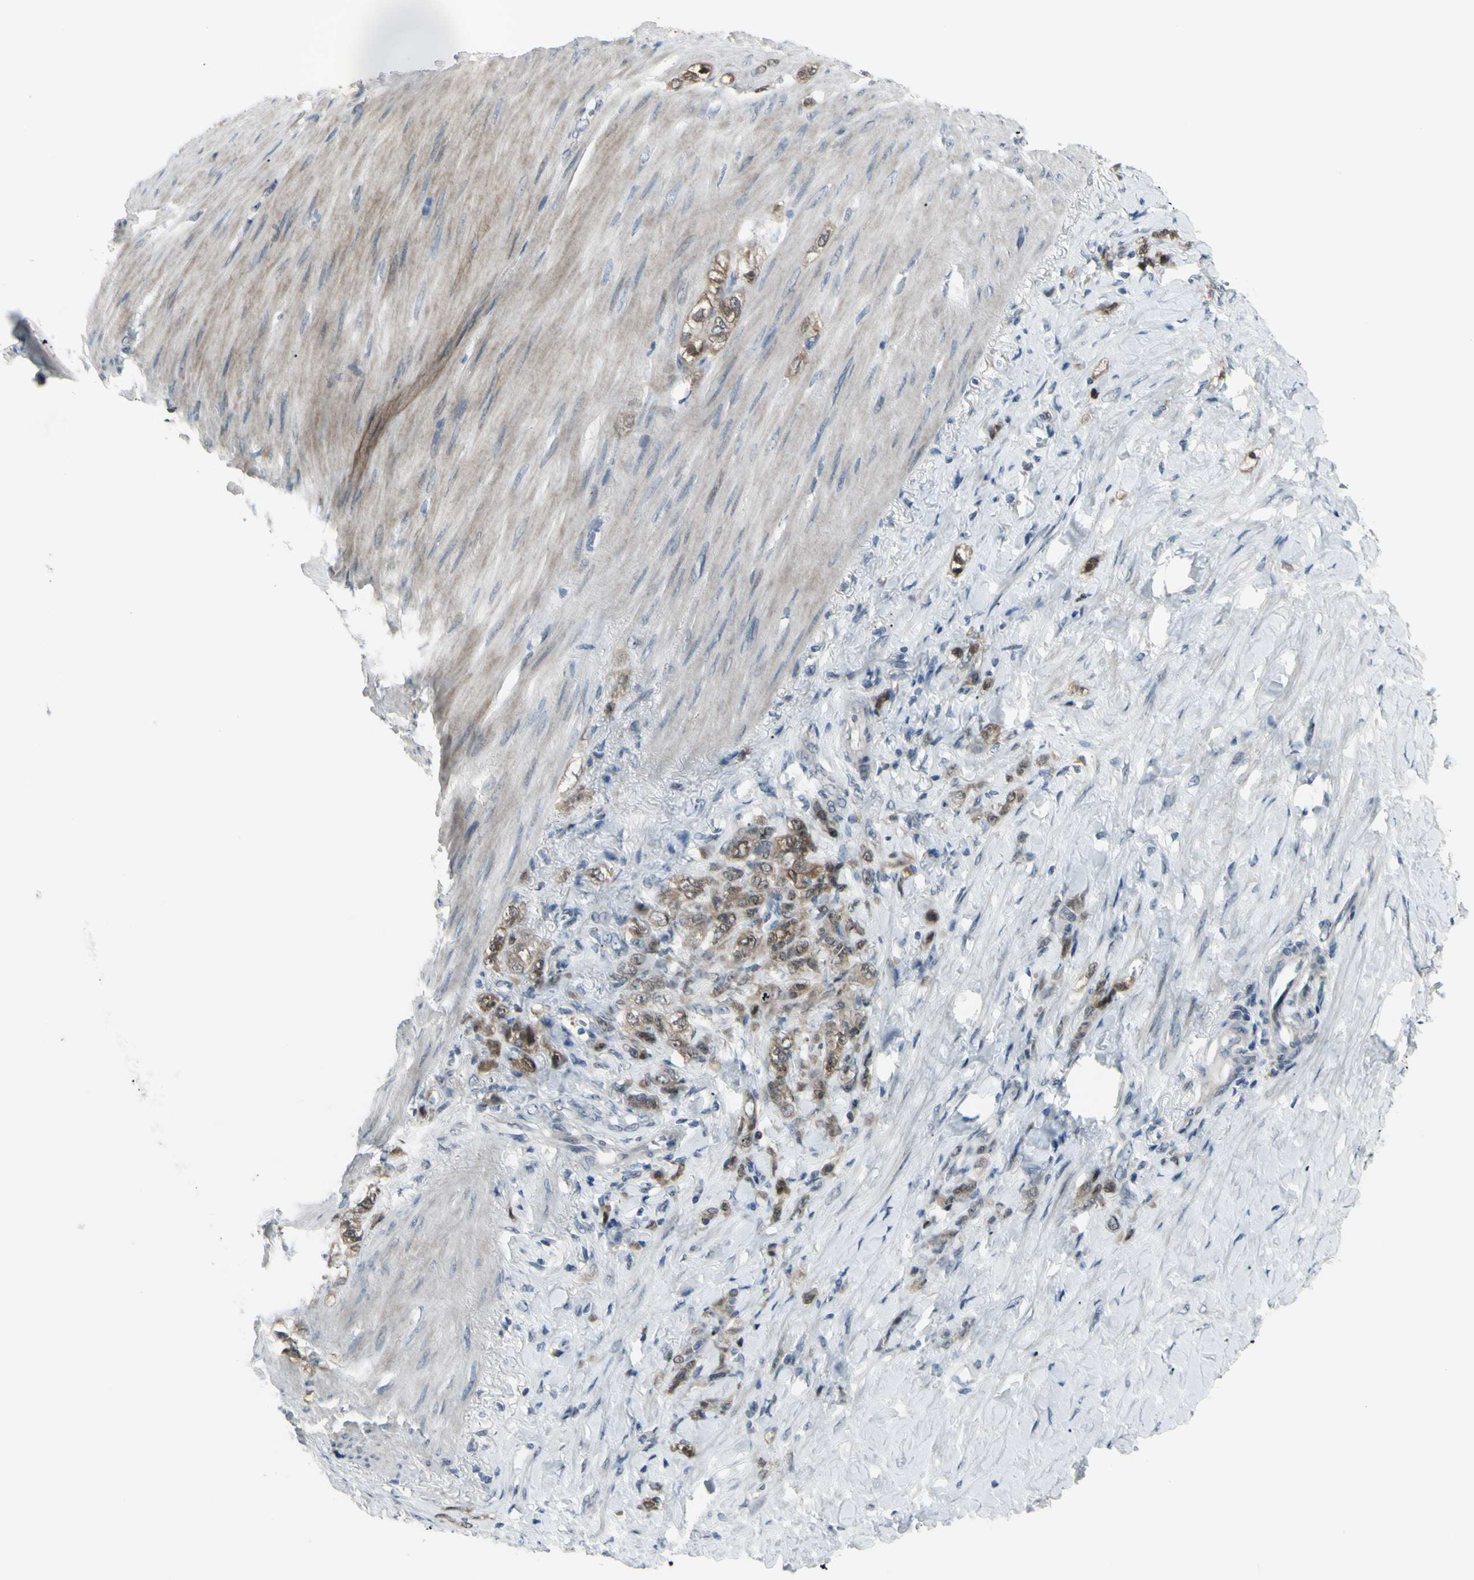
{"staining": {"intensity": "moderate", "quantity": ">75%", "location": "cytoplasmic/membranous"}, "tissue": "stomach cancer", "cell_type": "Tumor cells", "image_type": "cancer", "snomed": [{"axis": "morphology", "description": "Adenocarcinoma, NOS"}, {"axis": "topography", "description": "Stomach"}], "caption": "Immunohistochemical staining of human stomach adenocarcinoma demonstrates moderate cytoplasmic/membranous protein positivity in approximately >75% of tumor cells.", "gene": "ETNK1", "patient": {"sex": "male", "age": 82}}